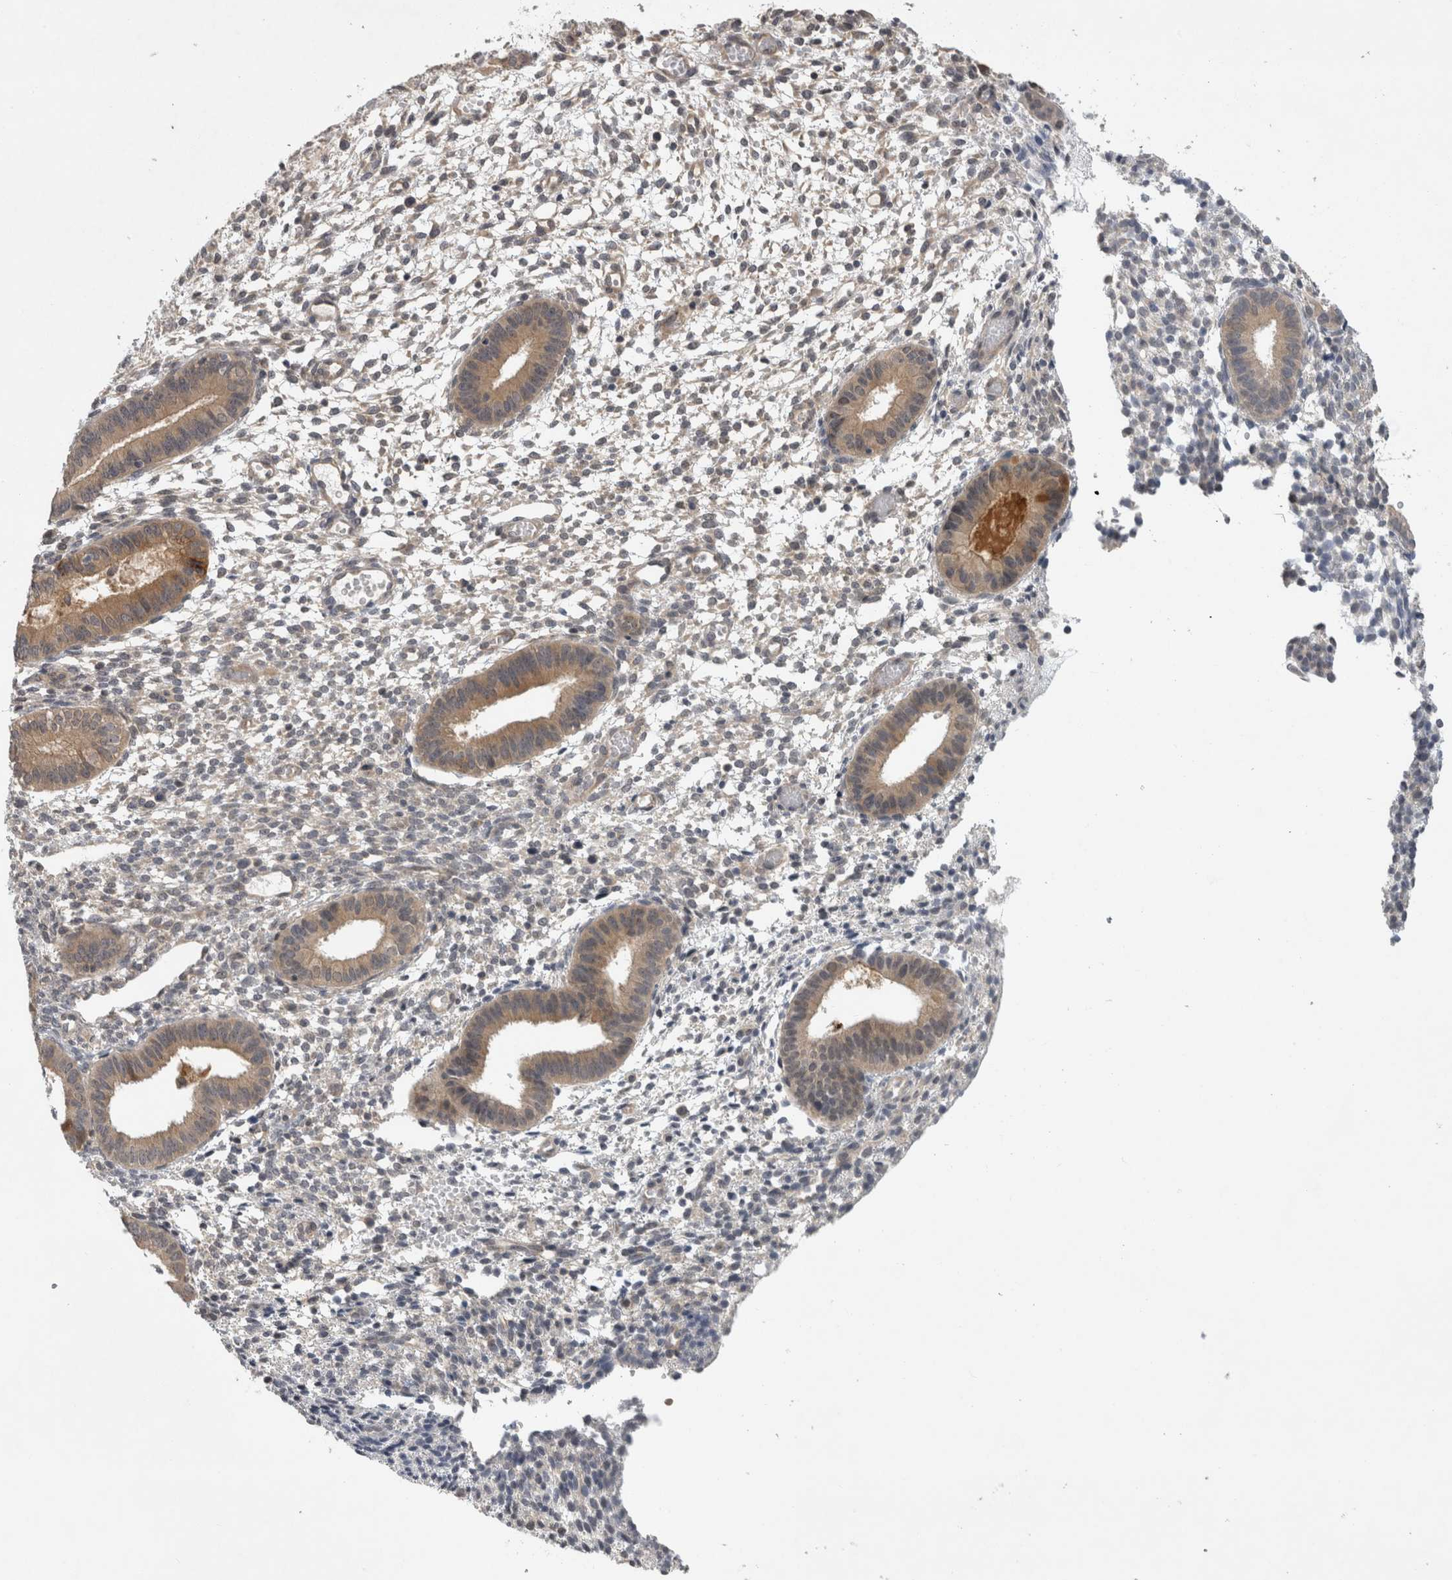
{"staining": {"intensity": "weak", "quantity": "<25%", "location": "cytoplasmic/membranous"}, "tissue": "endometrium", "cell_type": "Cells in endometrial stroma", "image_type": "normal", "snomed": [{"axis": "morphology", "description": "Normal tissue, NOS"}, {"axis": "topography", "description": "Endometrium"}], "caption": "DAB (3,3'-diaminobenzidine) immunohistochemical staining of unremarkable human endometrium displays no significant positivity in cells in endometrial stroma.", "gene": "AASDHPPT", "patient": {"sex": "female", "age": 46}}